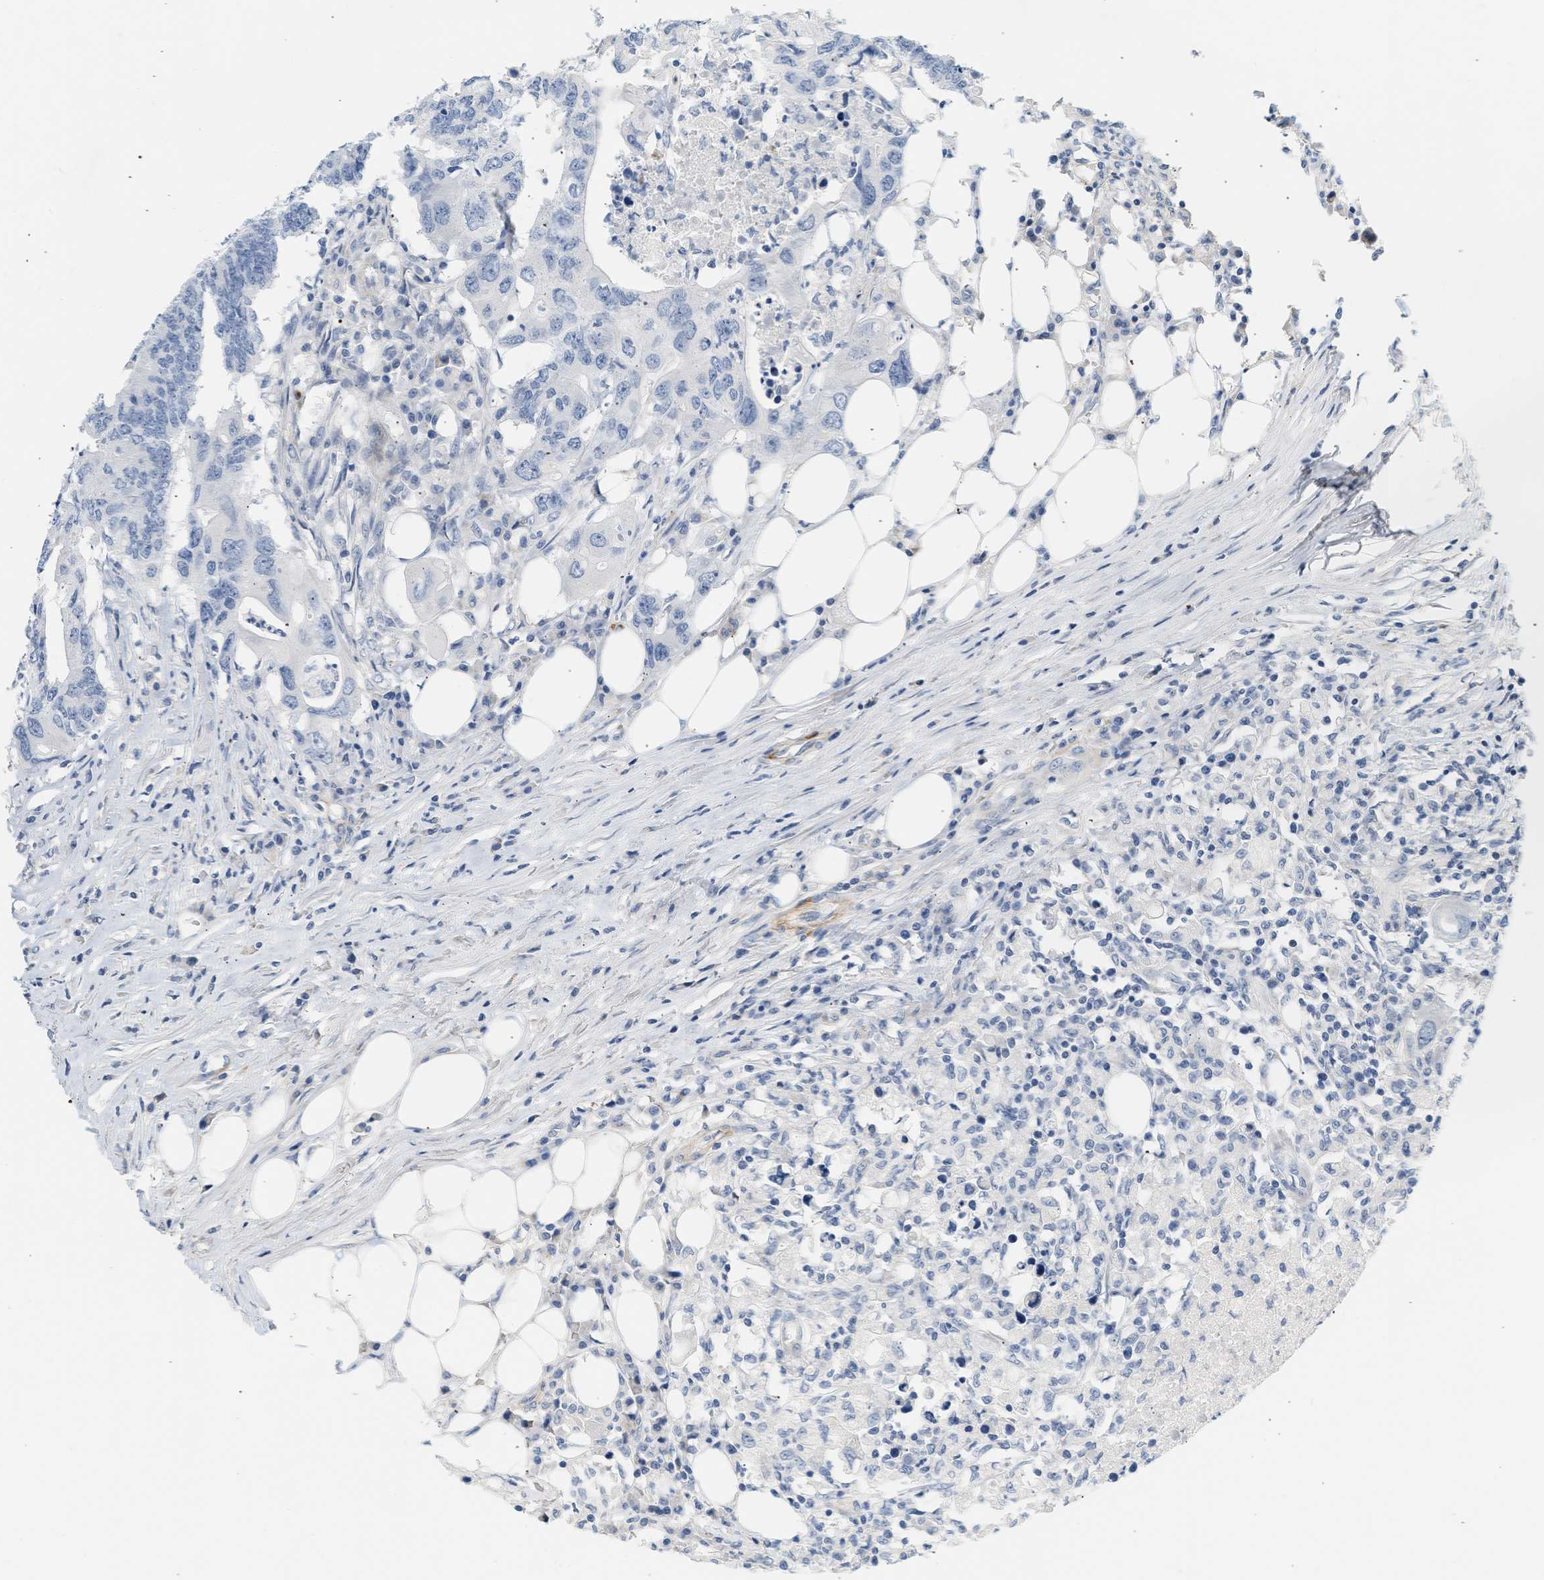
{"staining": {"intensity": "negative", "quantity": "none", "location": "none"}, "tissue": "colorectal cancer", "cell_type": "Tumor cells", "image_type": "cancer", "snomed": [{"axis": "morphology", "description": "Adenocarcinoma, NOS"}, {"axis": "topography", "description": "Colon"}], "caption": "High power microscopy photomicrograph of an immunohistochemistry (IHC) photomicrograph of adenocarcinoma (colorectal), revealing no significant staining in tumor cells.", "gene": "SLC30A7", "patient": {"sex": "male", "age": 71}}